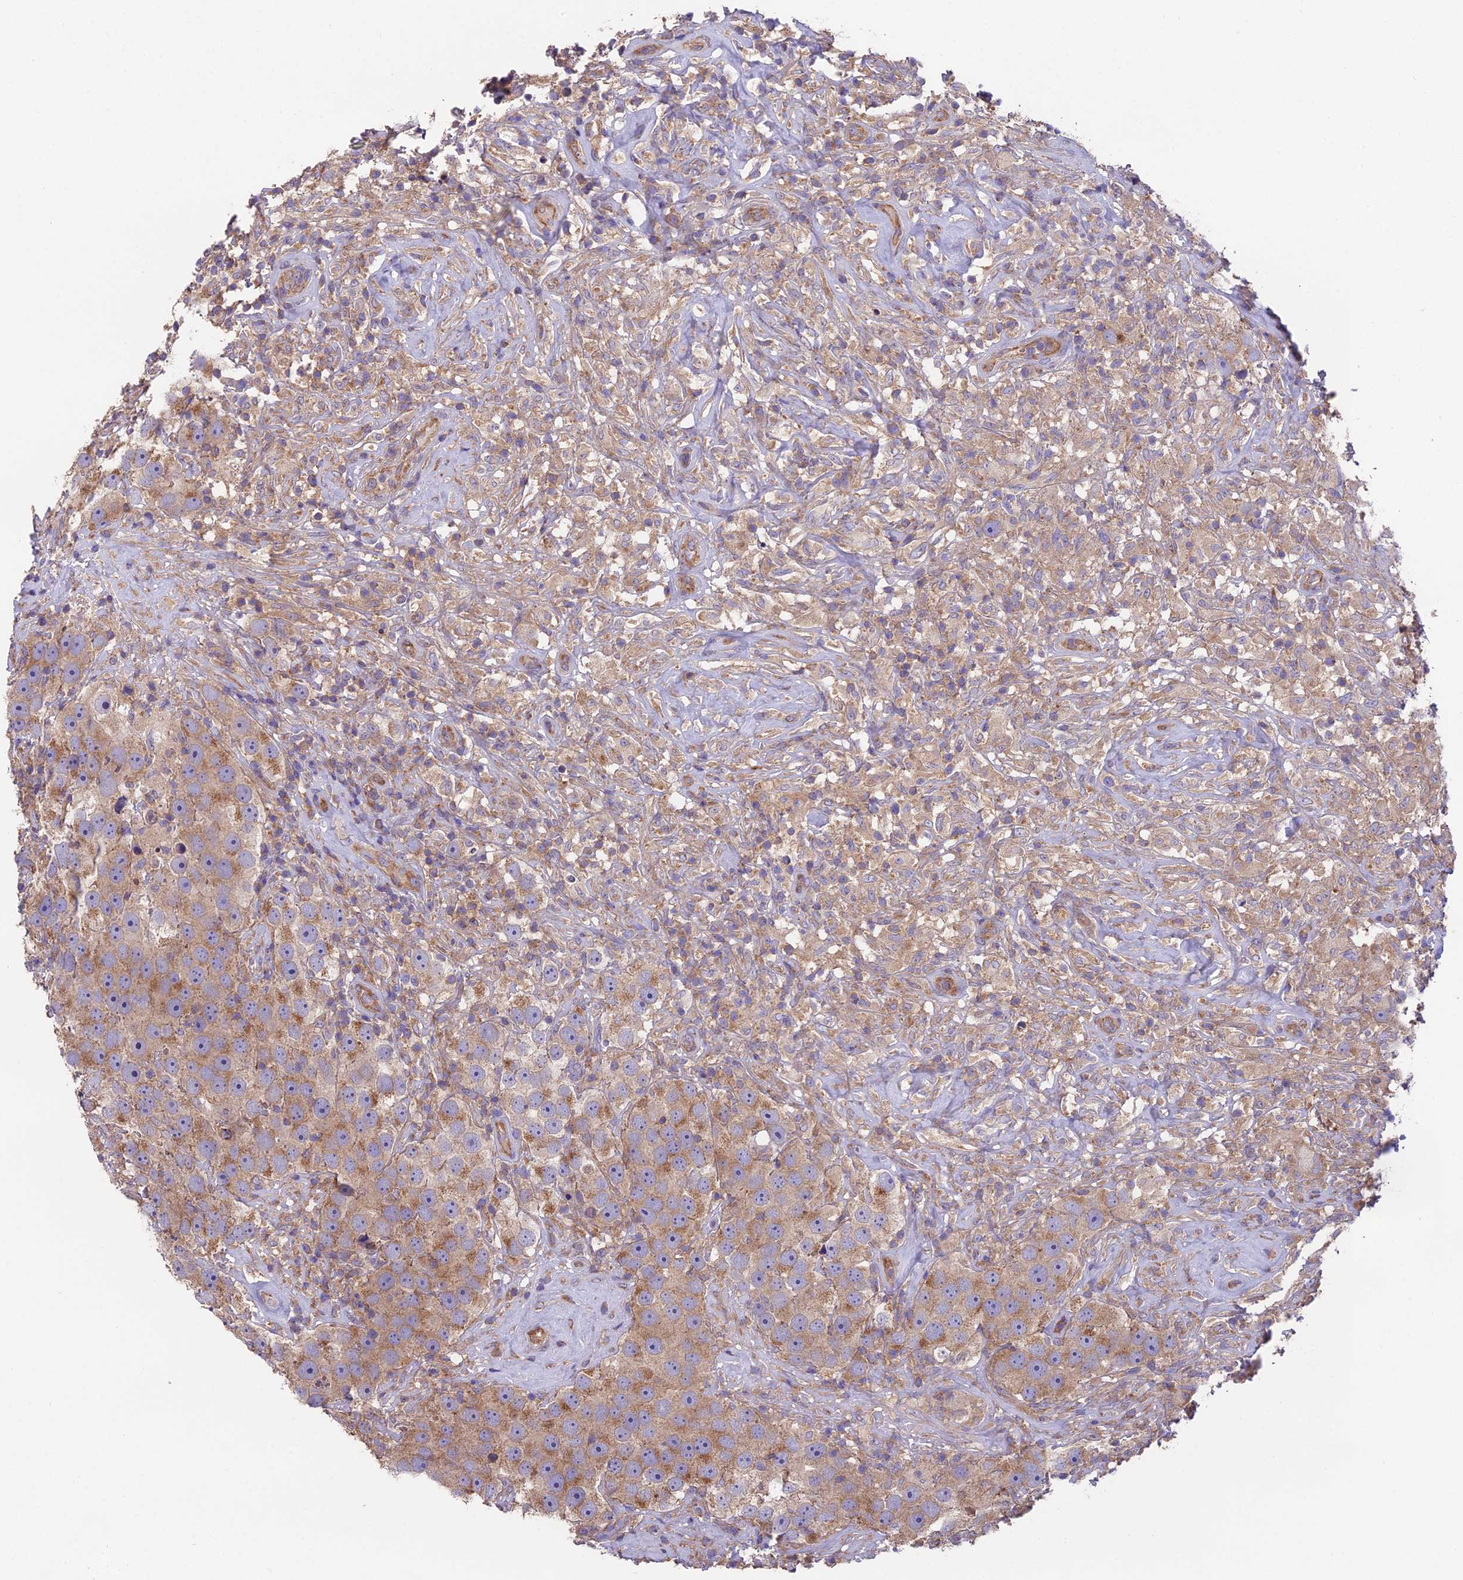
{"staining": {"intensity": "moderate", "quantity": ">75%", "location": "cytoplasmic/membranous"}, "tissue": "testis cancer", "cell_type": "Tumor cells", "image_type": "cancer", "snomed": [{"axis": "morphology", "description": "Seminoma, NOS"}, {"axis": "topography", "description": "Testis"}], "caption": "Tumor cells show medium levels of moderate cytoplasmic/membranous expression in about >75% of cells in seminoma (testis).", "gene": "BLOC1S4", "patient": {"sex": "male", "age": 49}}